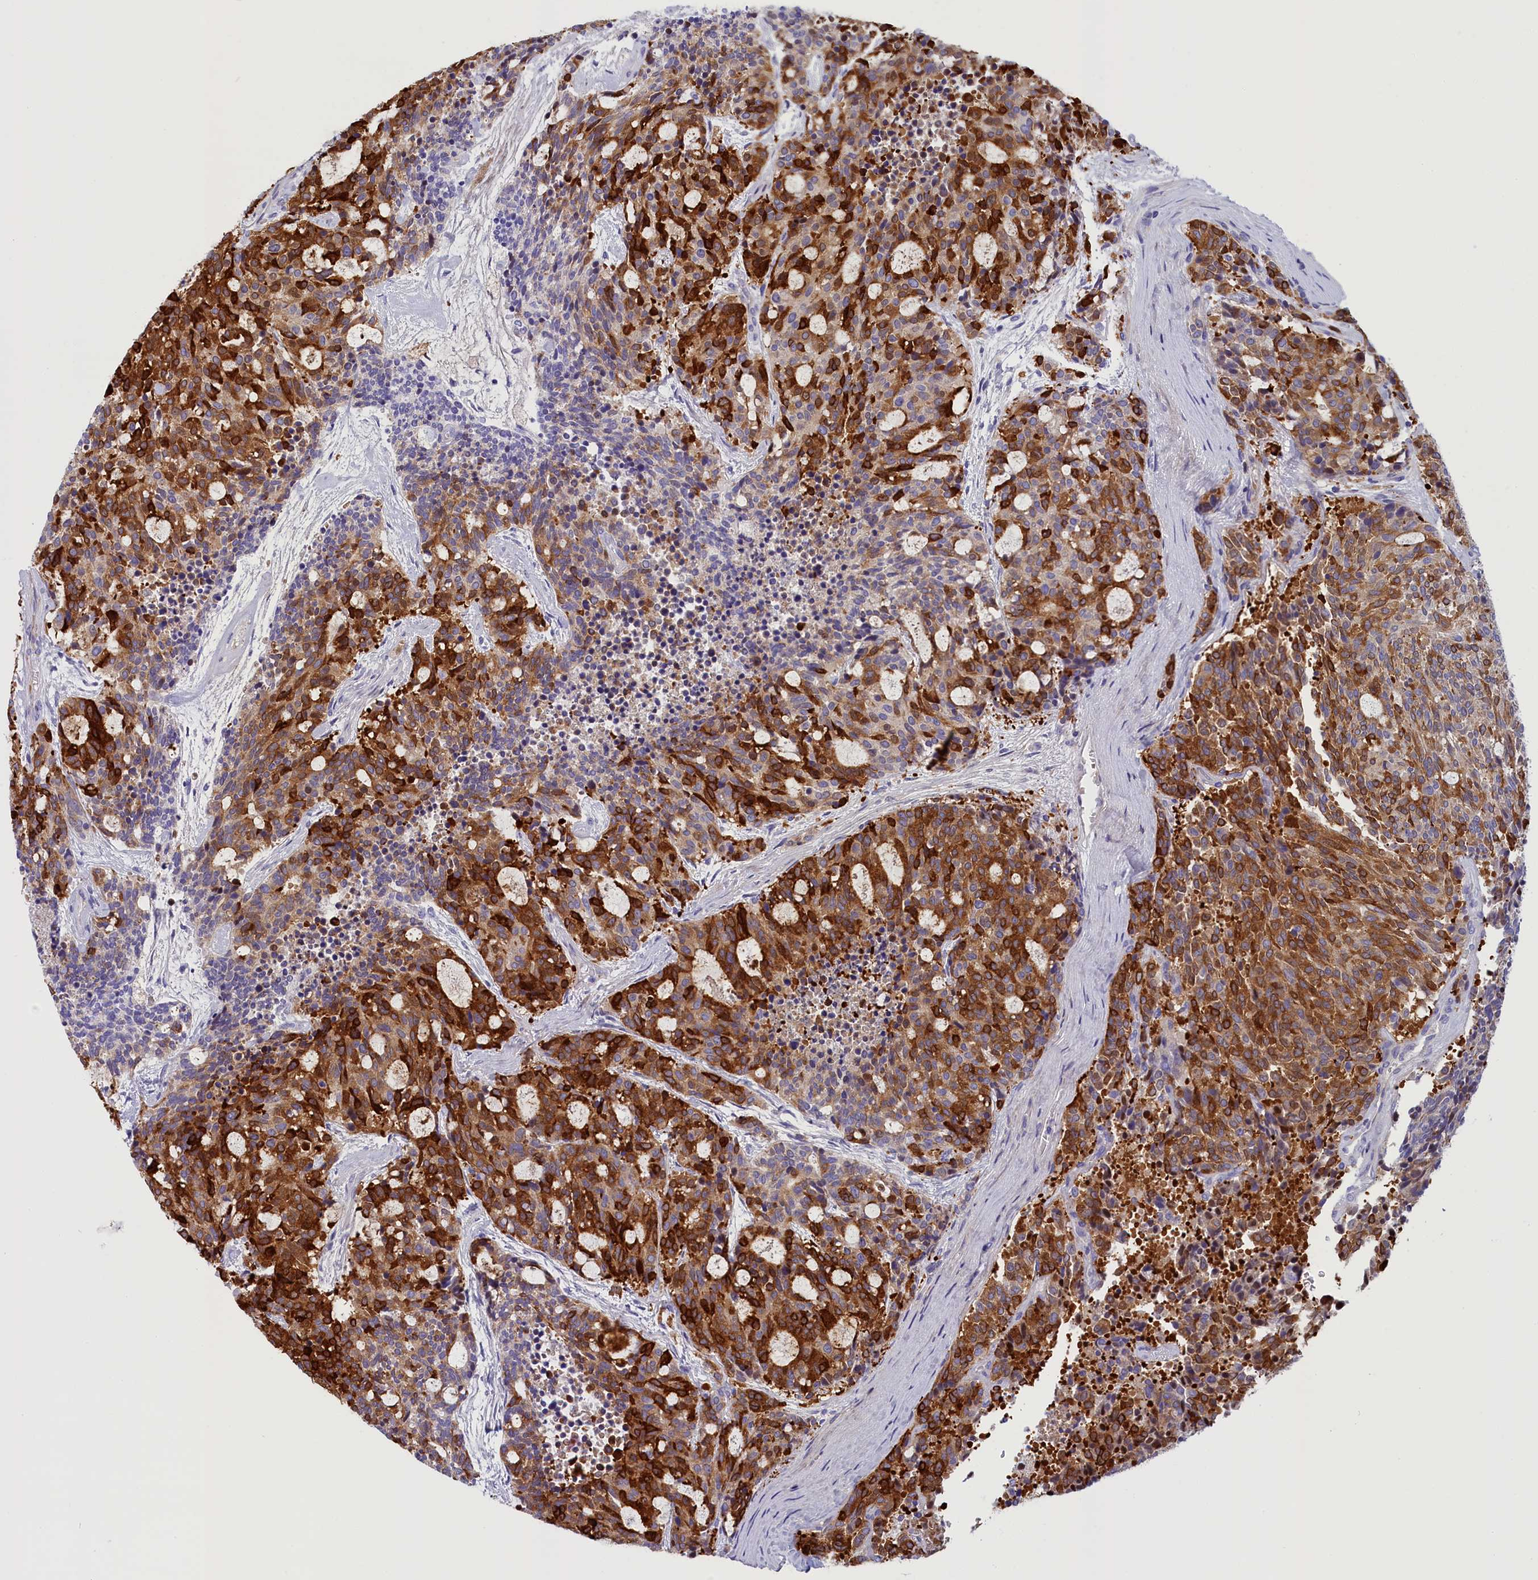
{"staining": {"intensity": "strong", "quantity": ">75%", "location": "cytoplasmic/membranous"}, "tissue": "carcinoid", "cell_type": "Tumor cells", "image_type": "cancer", "snomed": [{"axis": "morphology", "description": "Carcinoid, malignant, NOS"}, {"axis": "topography", "description": "Pancreas"}], "caption": "Protein positivity by IHC demonstrates strong cytoplasmic/membranous staining in about >75% of tumor cells in carcinoid. The protein is stained brown, and the nuclei are stained in blue (DAB IHC with brightfield microscopy, high magnification).", "gene": "RTTN", "patient": {"sex": "female", "age": 54}}